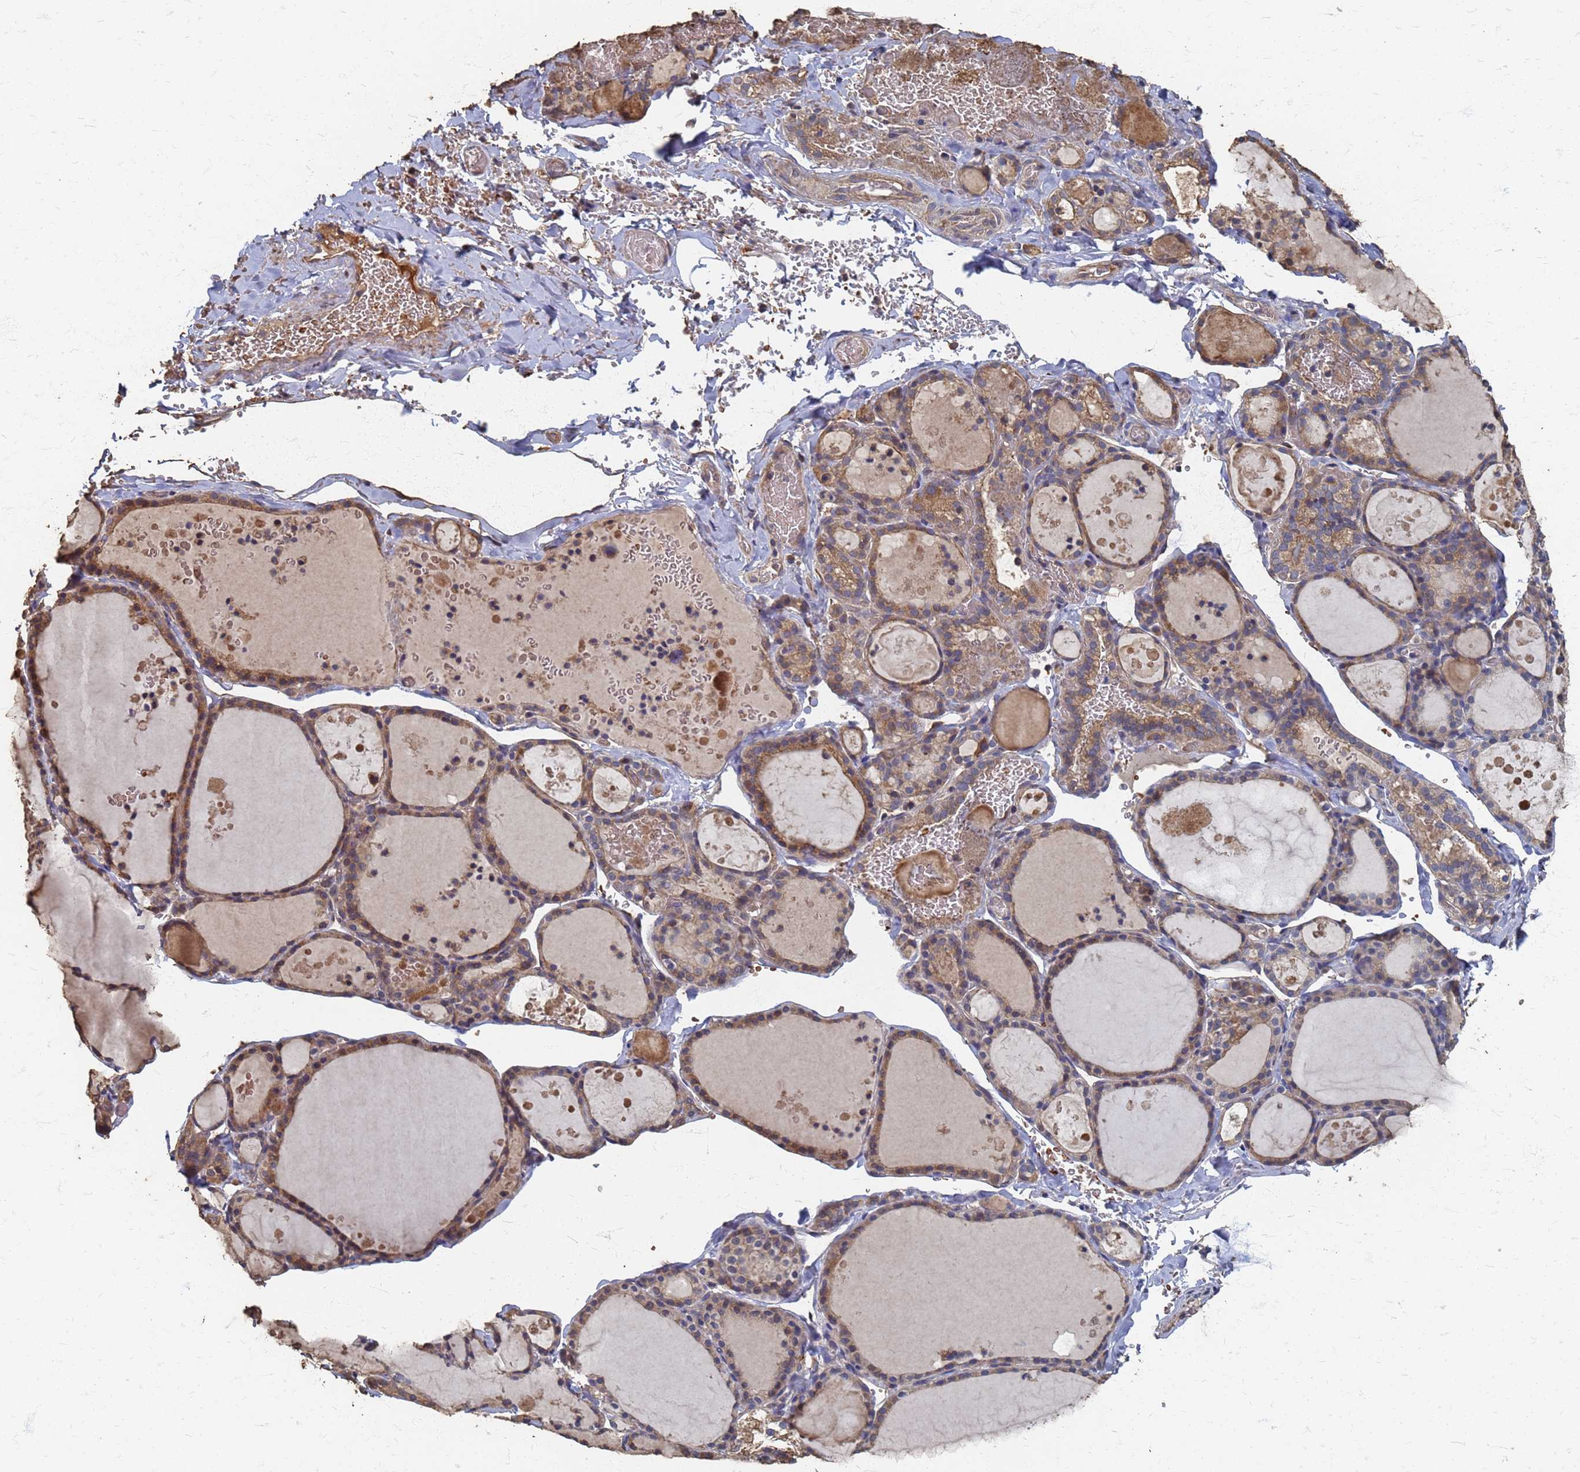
{"staining": {"intensity": "moderate", "quantity": ">75%", "location": "cytoplasmic/membranous"}, "tissue": "thyroid gland", "cell_type": "Glandular cells", "image_type": "normal", "snomed": [{"axis": "morphology", "description": "Normal tissue, NOS"}, {"axis": "topography", "description": "Thyroid gland"}], "caption": "An IHC photomicrograph of unremarkable tissue is shown. Protein staining in brown highlights moderate cytoplasmic/membranous positivity in thyroid gland within glandular cells.", "gene": "DPH5", "patient": {"sex": "male", "age": 56}}